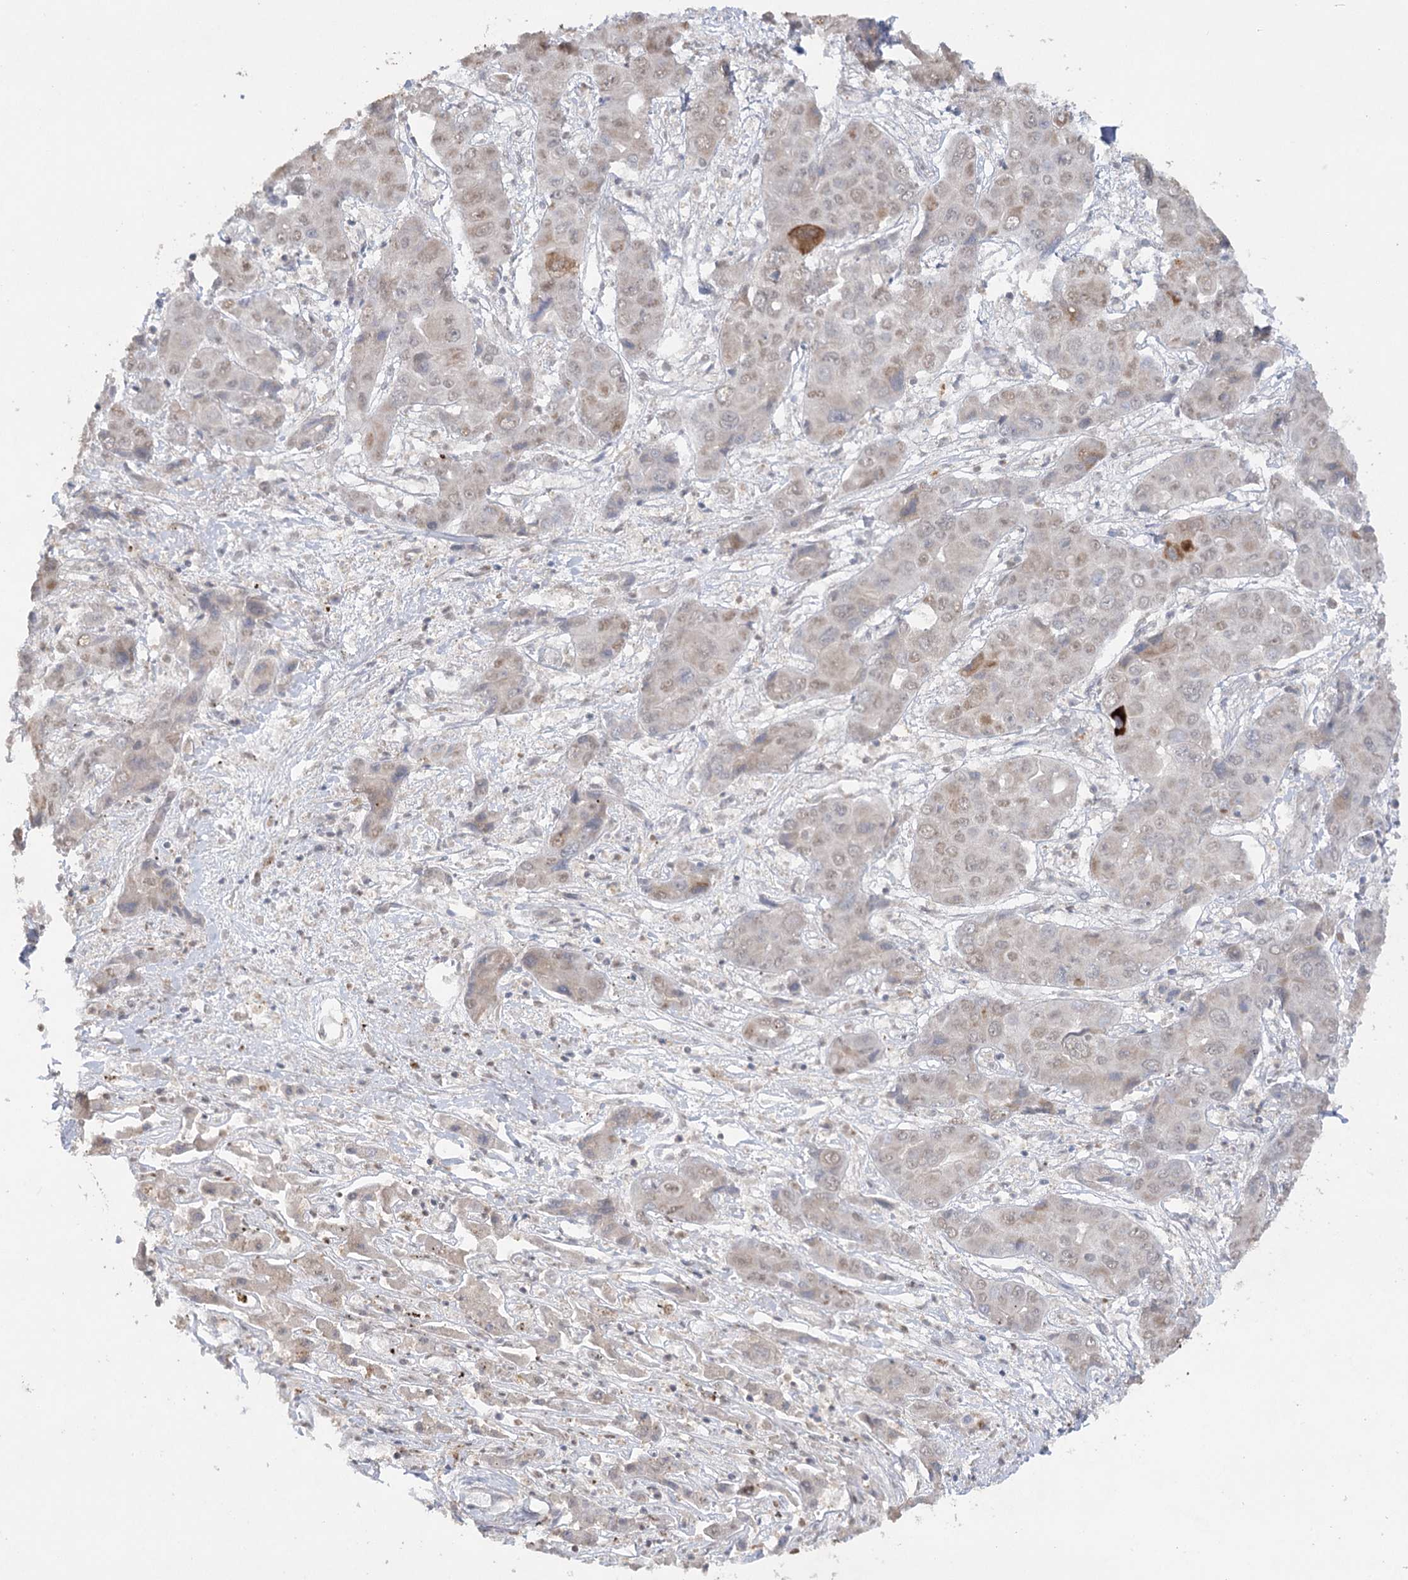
{"staining": {"intensity": "moderate", "quantity": "<25%", "location": "cytoplasmic/membranous"}, "tissue": "liver cancer", "cell_type": "Tumor cells", "image_type": "cancer", "snomed": [{"axis": "morphology", "description": "Cholangiocarcinoma"}, {"axis": "topography", "description": "Liver"}], "caption": "High-magnification brightfield microscopy of liver cancer stained with DAB (3,3'-diaminobenzidine) (brown) and counterstained with hematoxylin (blue). tumor cells exhibit moderate cytoplasmic/membranous staining is seen in approximately<25% of cells. (Brightfield microscopy of DAB IHC at high magnification).", "gene": "TRAF3IP1", "patient": {"sex": "male", "age": 67}}